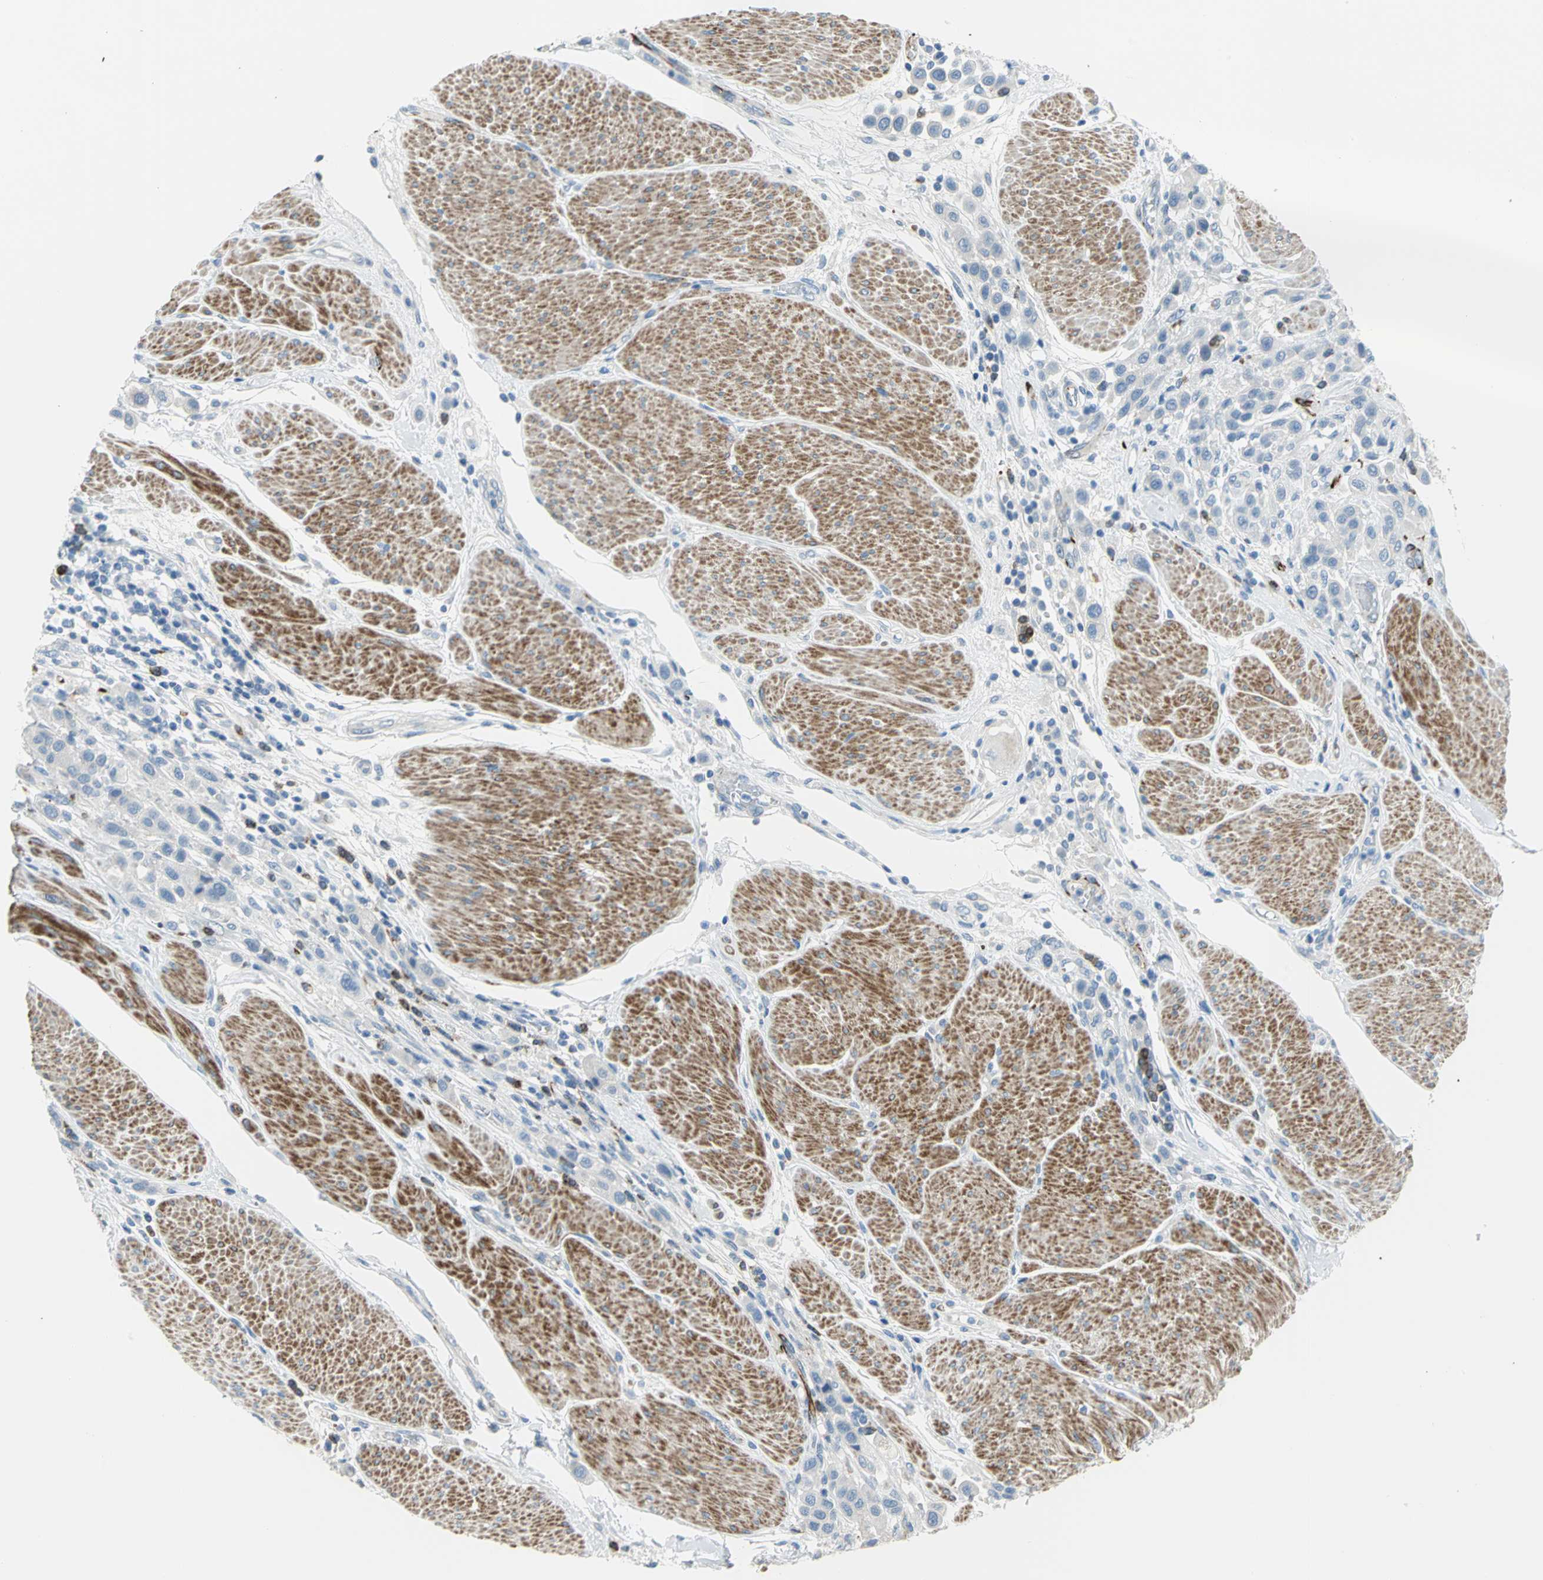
{"staining": {"intensity": "negative", "quantity": "none", "location": "none"}, "tissue": "urothelial cancer", "cell_type": "Tumor cells", "image_type": "cancer", "snomed": [{"axis": "morphology", "description": "Urothelial carcinoma, High grade"}, {"axis": "topography", "description": "Urinary bladder"}], "caption": "Tumor cells show no significant expression in urothelial cancer.", "gene": "ALOX15", "patient": {"sex": "male", "age": 50}}